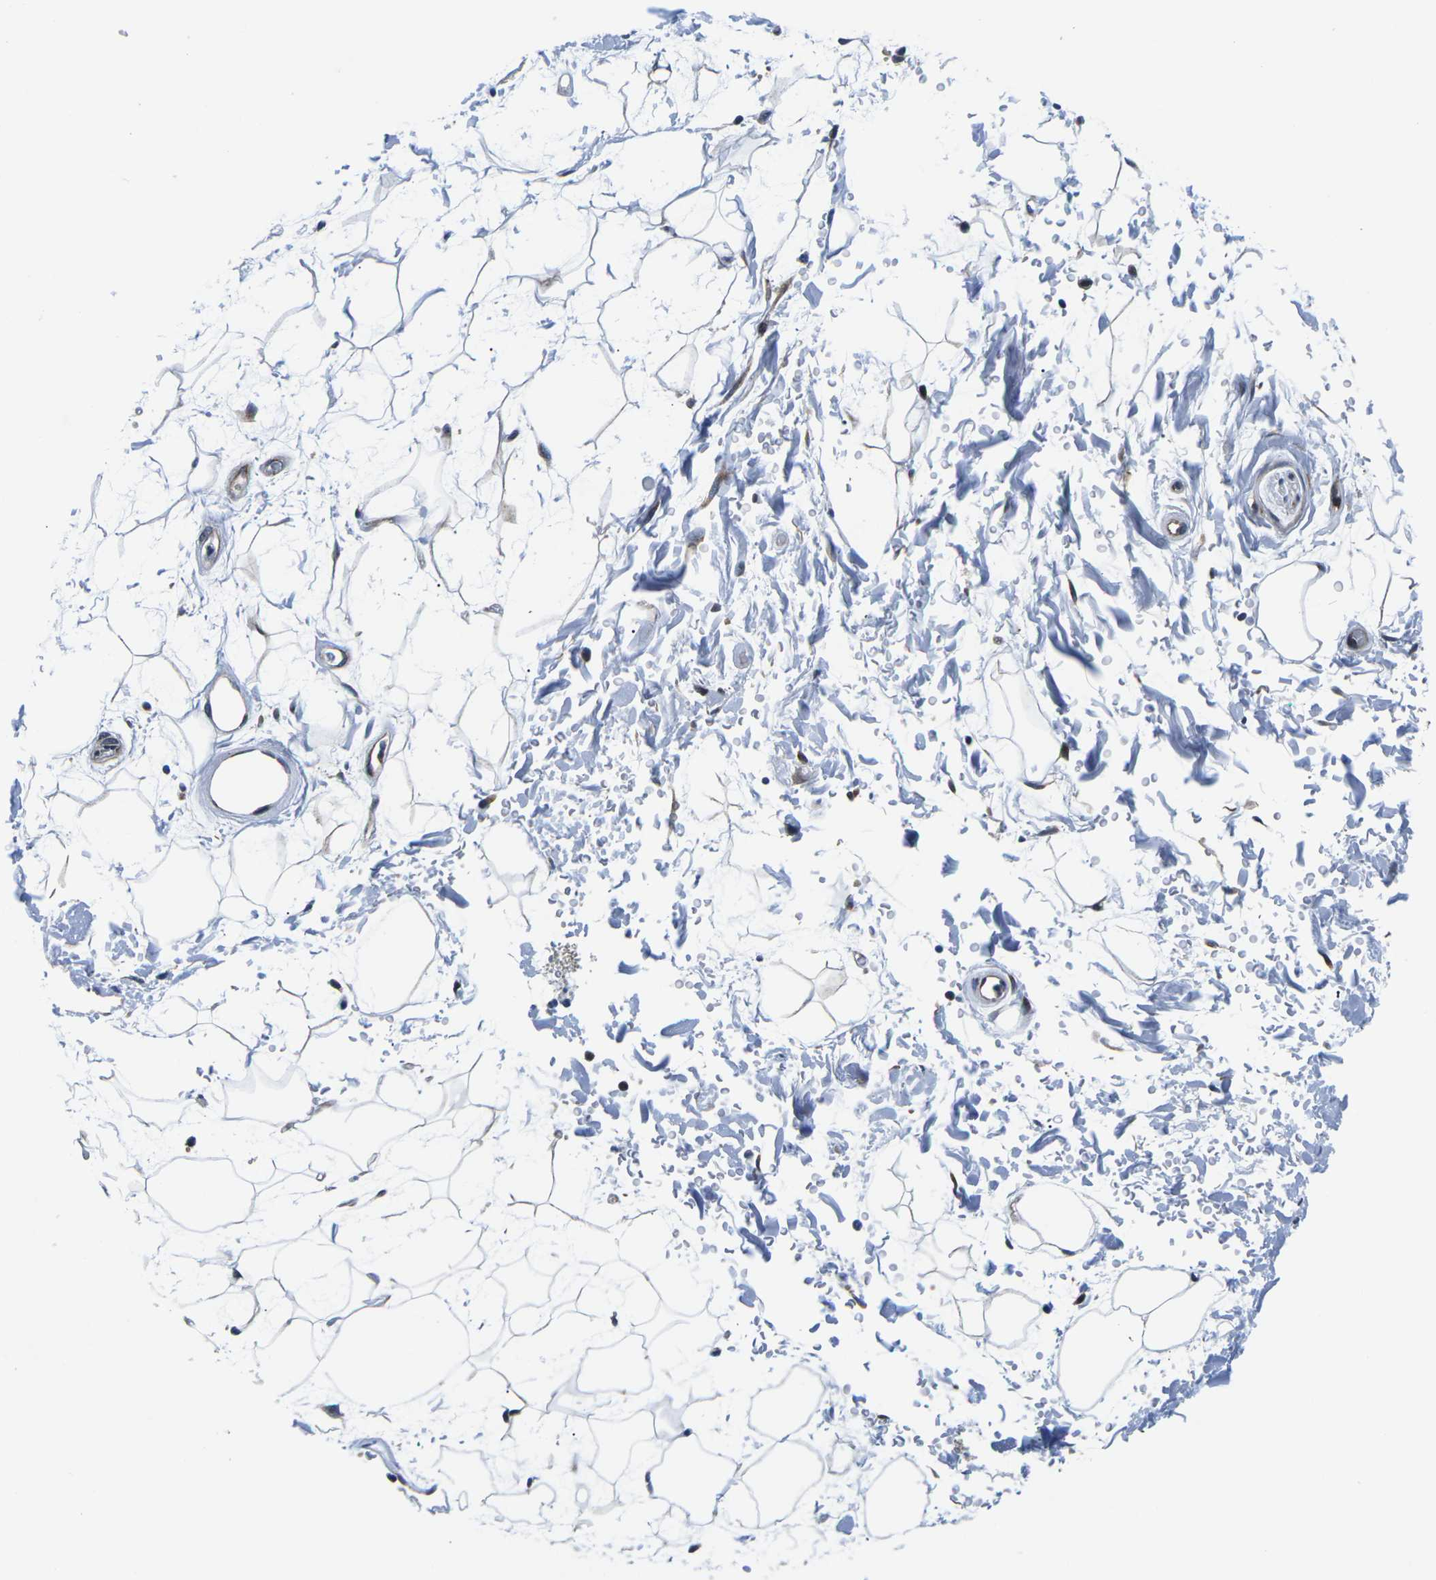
{"staining": {"intensity": "negative", "quantity": "none", "location": "none"}, "tissue": "adipose tissue", "cell_type": "Adipocytes", "image_type": "normal", "snomed": [{"axis": "morphology", "description": "Normal tissue, NOS"}, {"axis": "topography", "description": "Soft tissue"}], "caption": "DAB (3,3'-diaminobenzidine) immunohistochemical staining of normal adipose tissue exhibits no significant staining in adipocytes. (Brightfield microscopy of DAB (3,3'-diaminobenzidine) immunohistochemistry (IHC) at high magnification).", "gene": "EIF4E", "patient": {"sex": "male", "age": 72}}